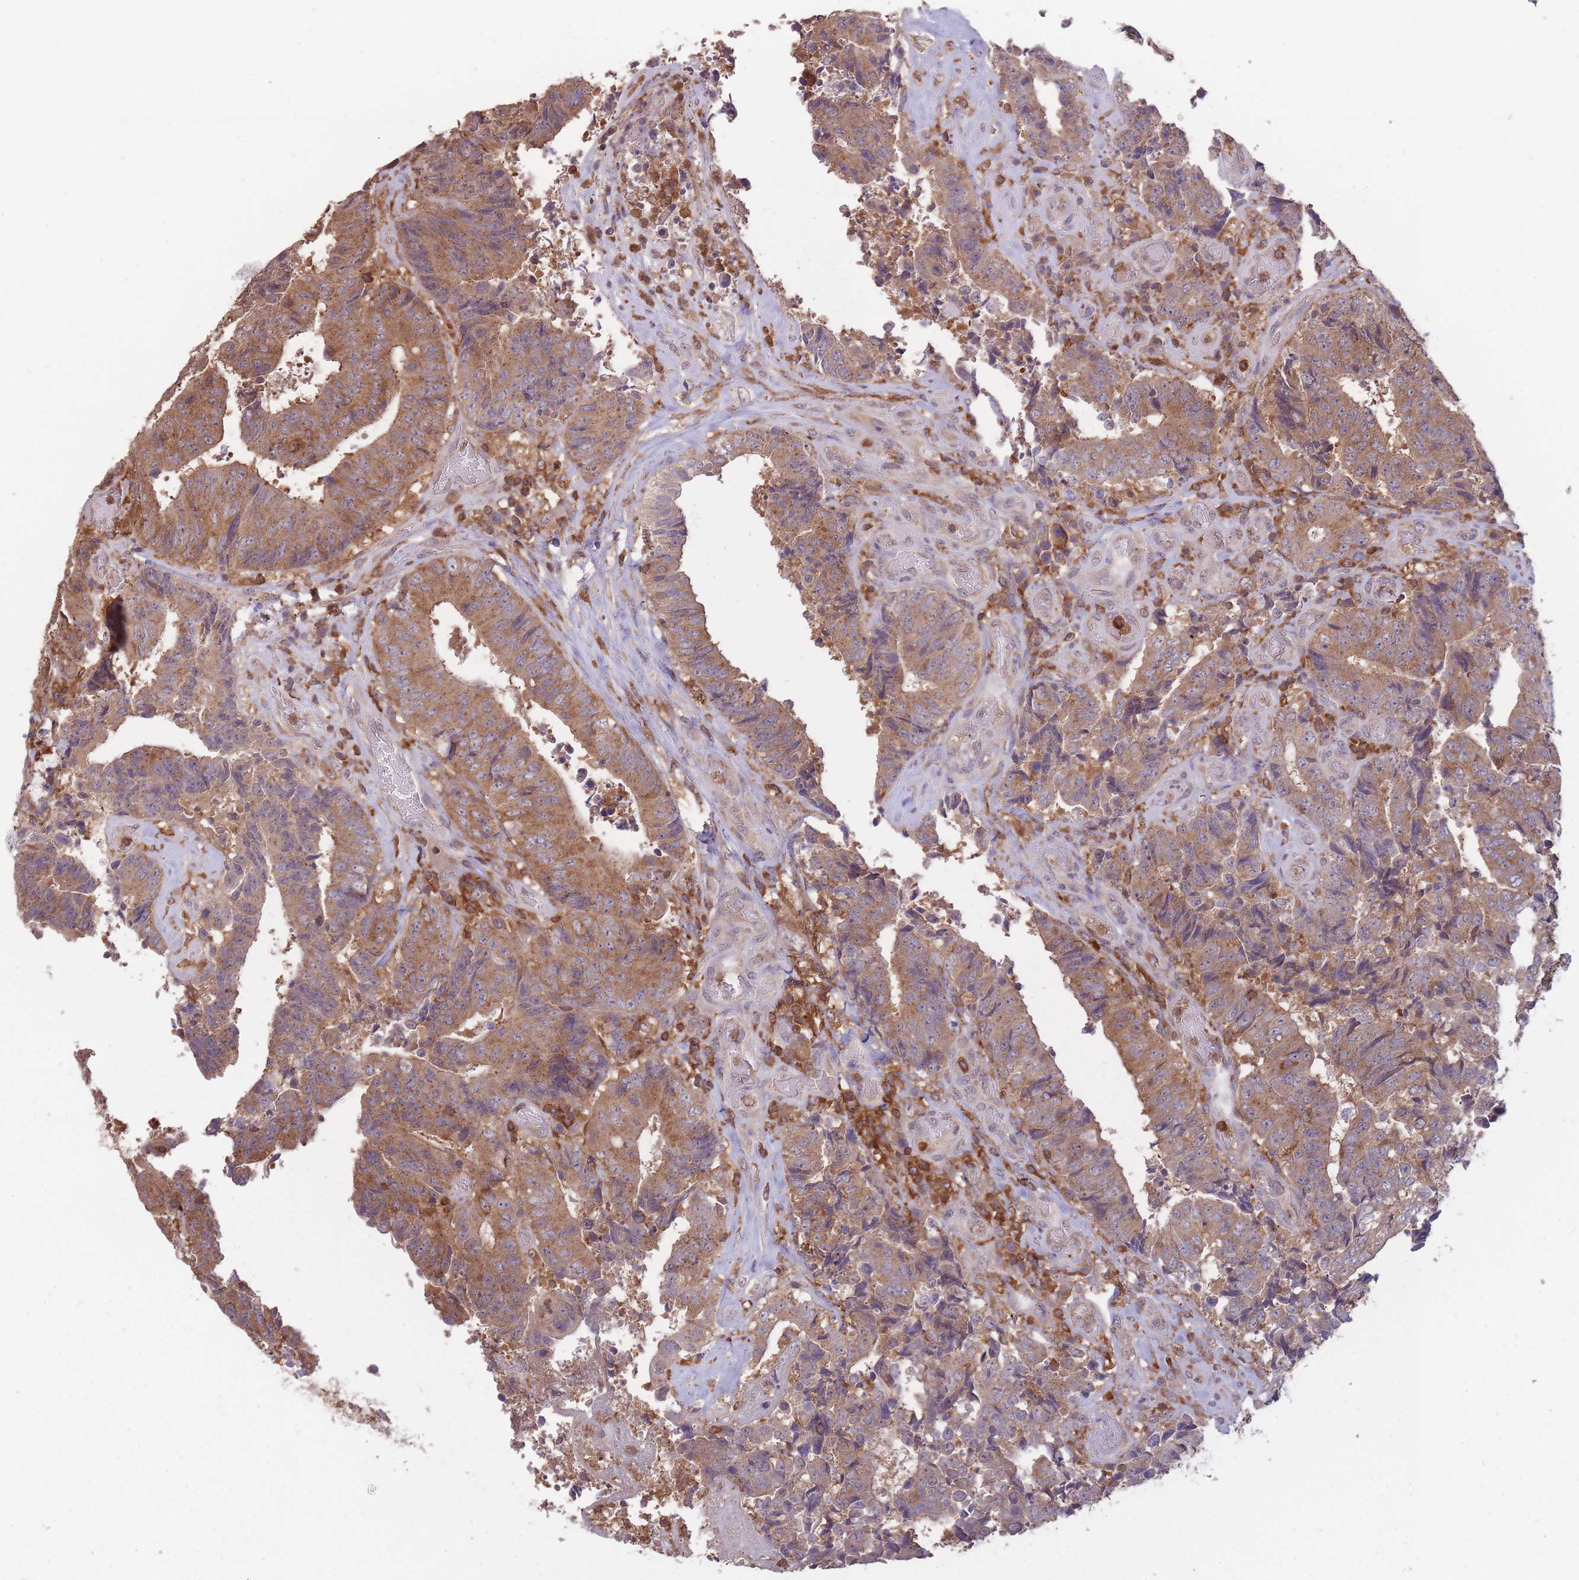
{"staining": {"intensity": "moderate", "quantity": ">75%", "location": "cytoplasmic/membranous"}, "tissue": "colorectal cancer", "cell_type": "Tumor cells", "image_type": "cancer", "snomed": [{"axis": "morphology", "description": "Adenocarcinoma, NOS"}, {"axis": "topography", "description": "Rectum"}], "caption": "This micrograph exhibits immunohistochemistry (IHC) staining of adenocarcinoma (colorectal), with medium moderate cytoplasmic/membranous expression in approximately >75% of tumor cells.", "gene": "GMIP", "patient": {"sex": "male", "age": 72}}